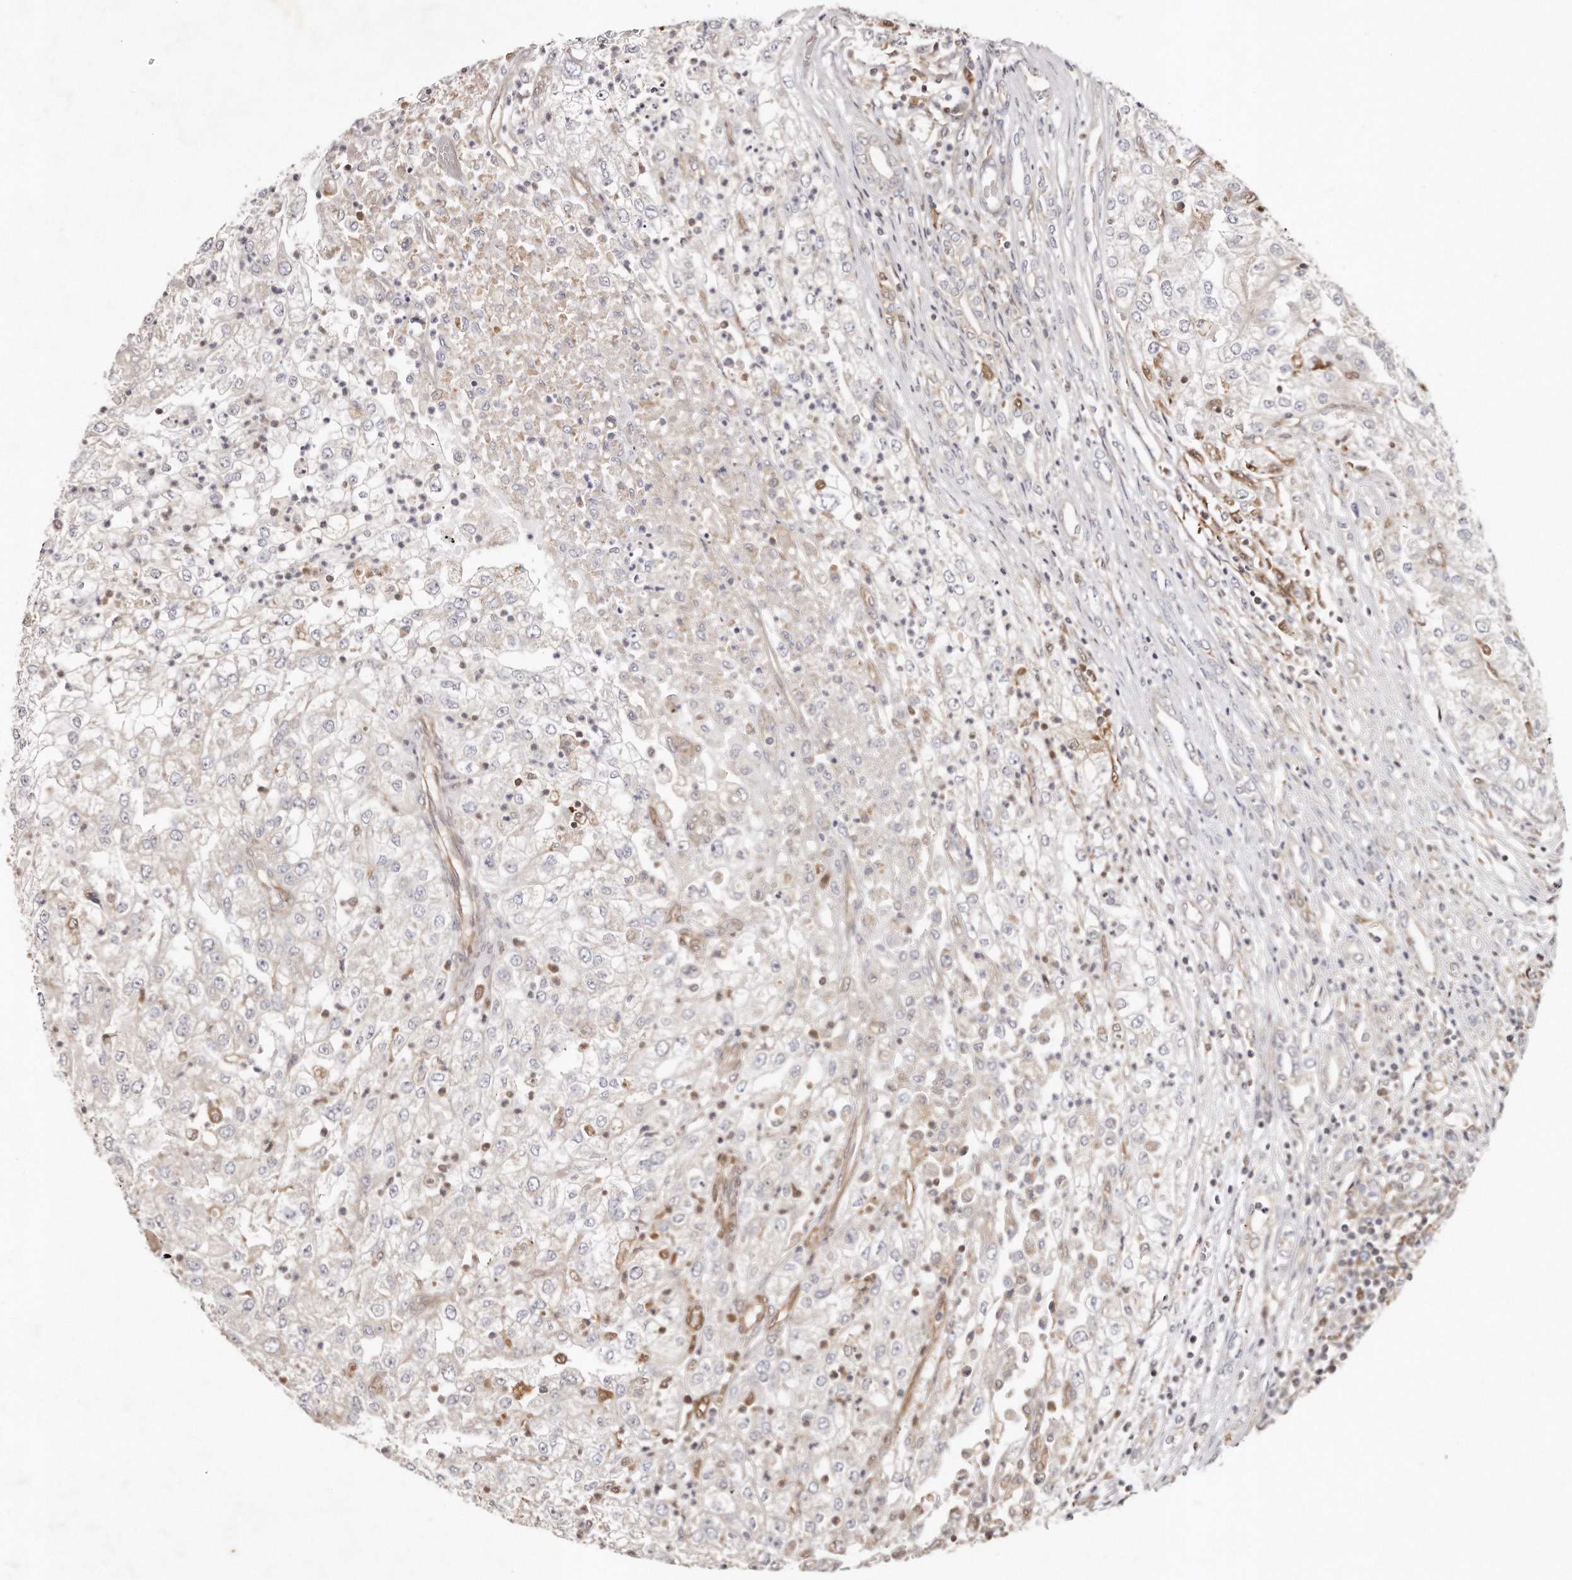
{"staining": {"intensity": "negative", "quantity": "none", "location": "none"}, "tissue": "renal cancer", "cell_type": "Tumor cells", "image_type": "cancer", "snomed": [{"axis": "morphology", "description": "Adenocarcinoma, NOS"}, {"axis": "topography", "description": "Kidney"}], "caption": "Immunohistochemistry (IHC) of human renal cancer (adenocarcinoma) displays no positivity in tumor cells.", "gene": "GBP4", "patient": {"sex": "female", "age": 54}}